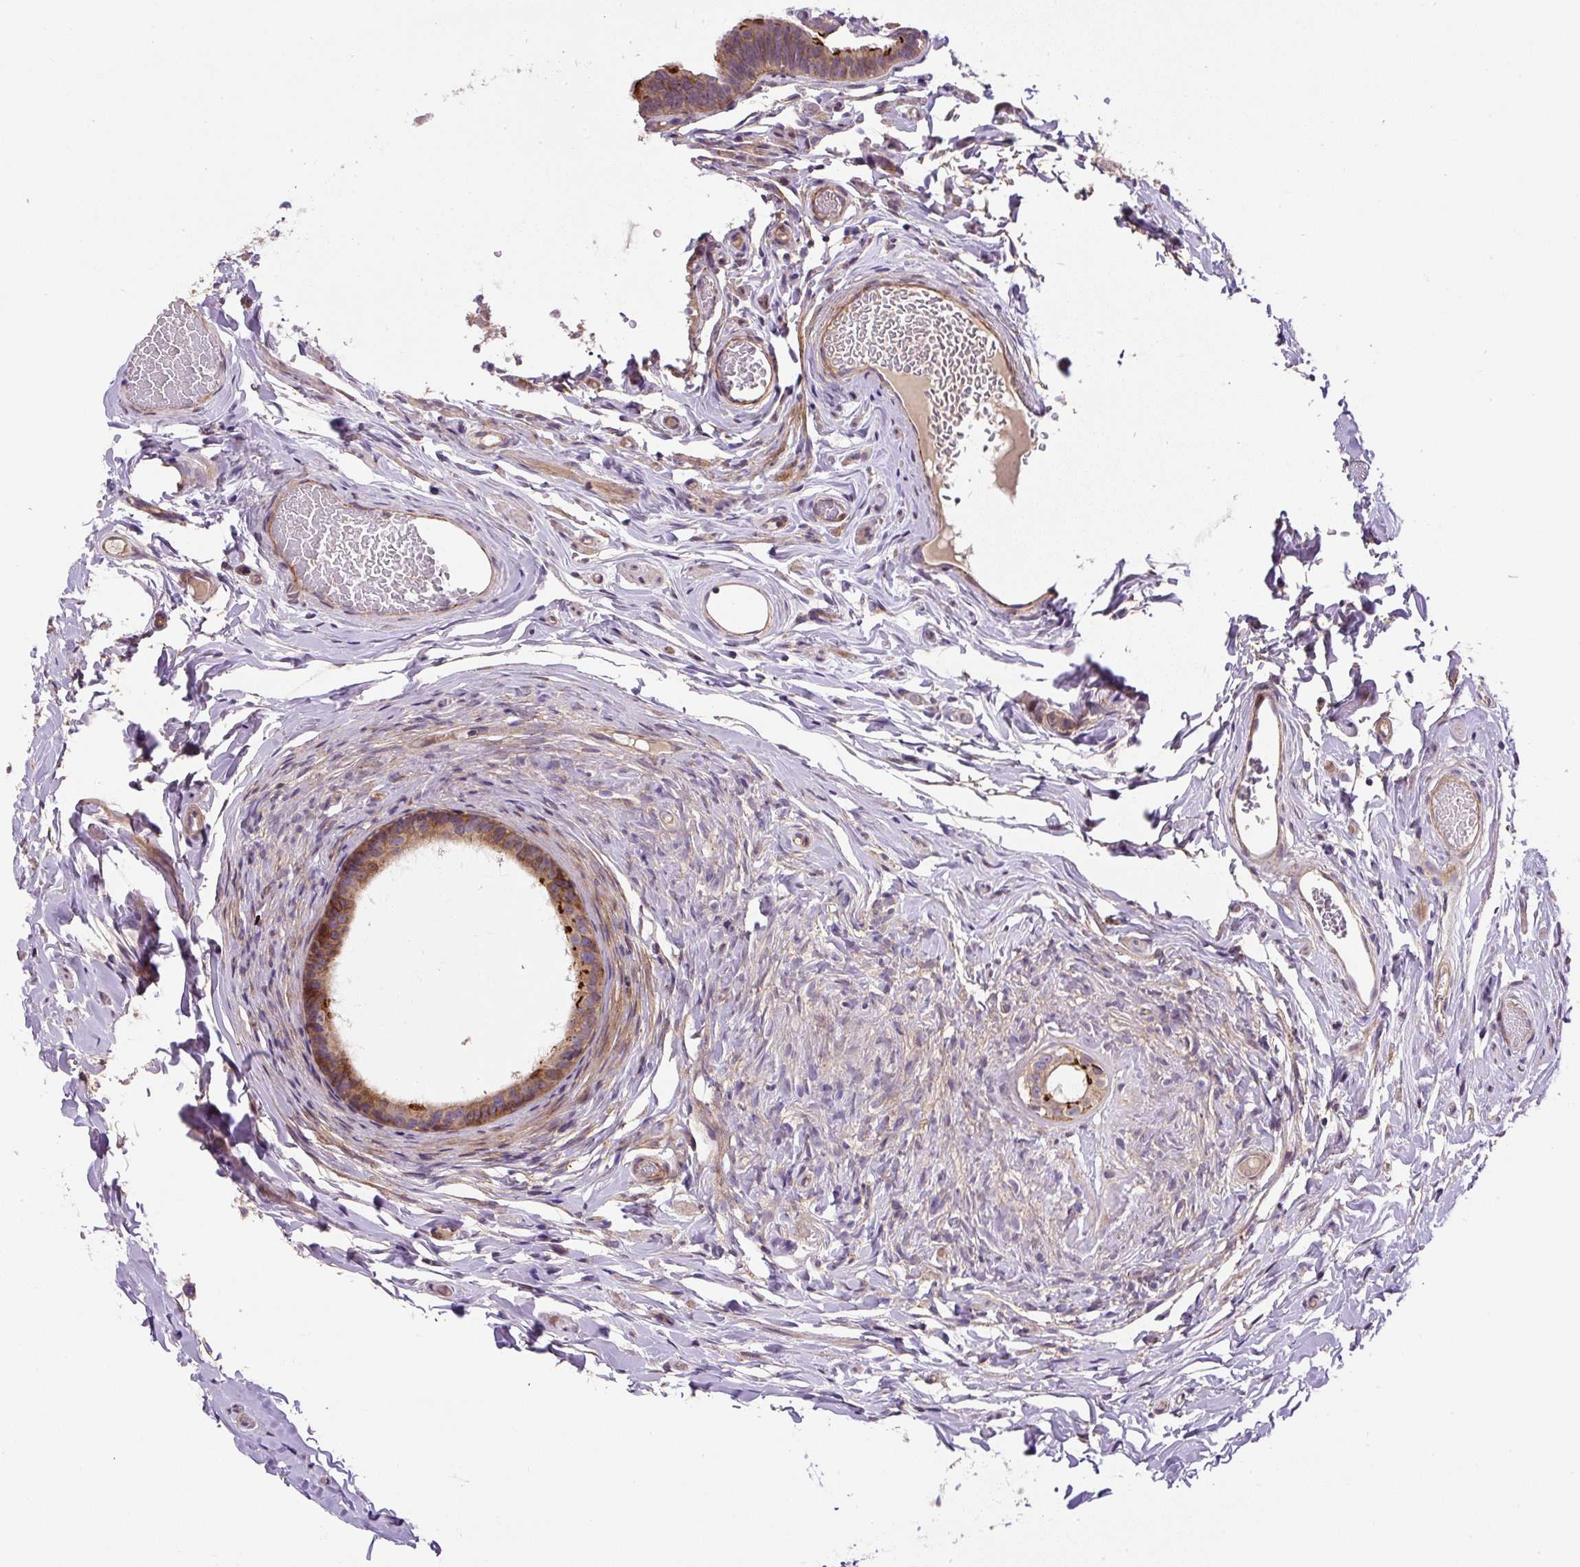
{"staining": {"intensity": "moderate", "quantity": ">75%", "location": "cytoplasmic/membranous"}, "tissue": "epididymis", "cell_type": "Glandular cells", "image_type": "normal", "snomed": [{"axis": "morphology", "description": "Normal tissue, NOS"}, {"axis": "morphology", "description": "Carcinoma, Embryonal, NOS"}, {"axis": "topography", "description": "Testis"}, {"axis": "topography", "description": "Epididymis"}], "caption": "This is an image of immunohistochemistry staining of unremarkable epididymis, which shows moderate positivity in the cytoplasmic/membranous of glandular cells.", "gene": "RNF170", "patient": {"sex": "male", "age": 36}}